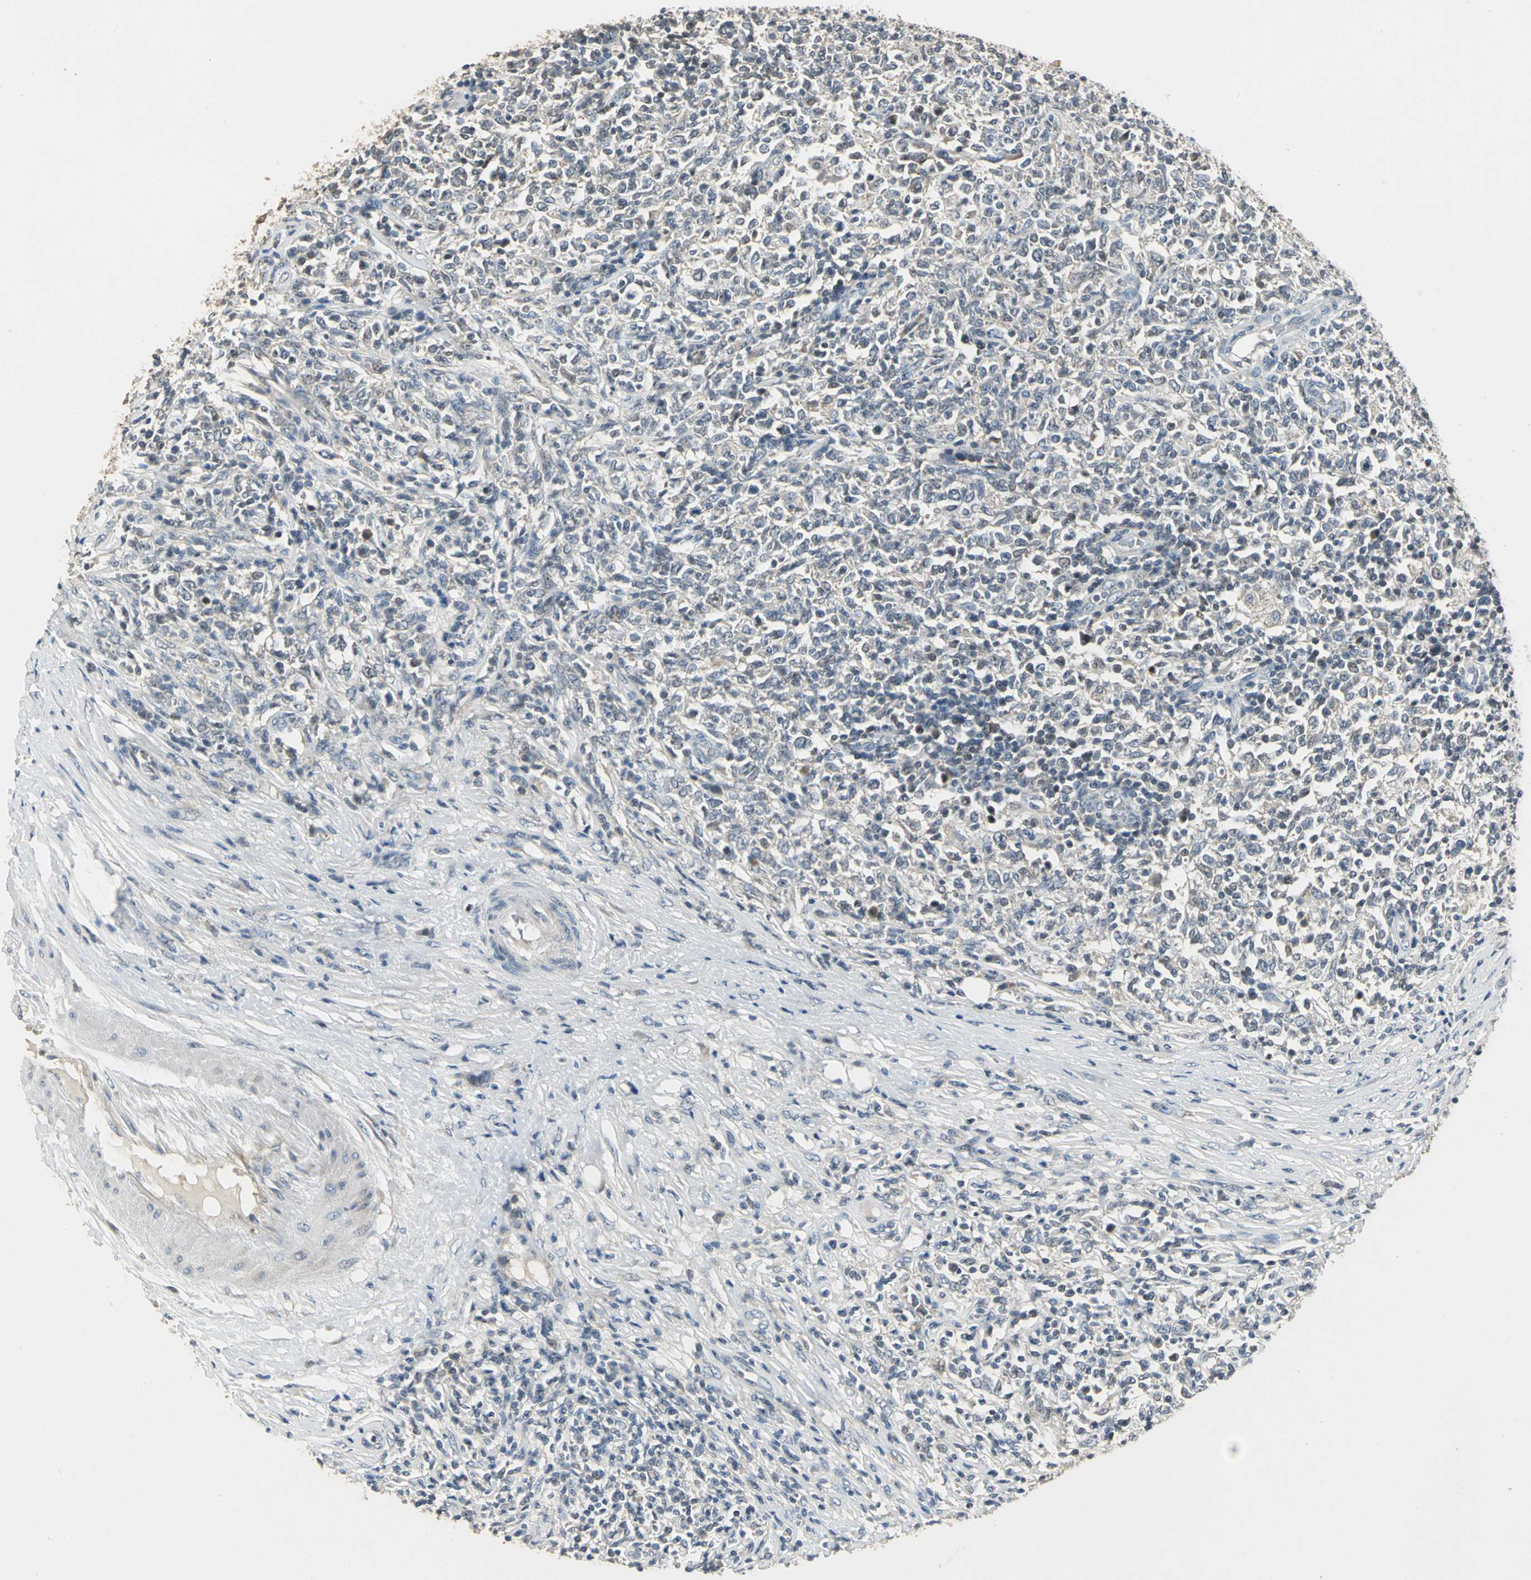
{"staining": {"intensity": "weak", "quantity": "<25%", "location": "cytoplasmic/membranous"}, "tissue": "lymphoma", "cell_type": "Tumor cells", "image_type": "cancer", "snomed": [{"axis": "morphology", "description": "Malignant lymphoma, non-Hodgkin's type, High grade"}, {"axis": "topography", "description": "Lymph node"}], "caption": "Human high-grade malignant lymphoma, non-Hodgkin's type stained for a protein using immunohistochemistry (IHC) reveals no positivity in tumor cells.", "gene": "JADE3", "patient": {"sex": "female", "age": 84}}